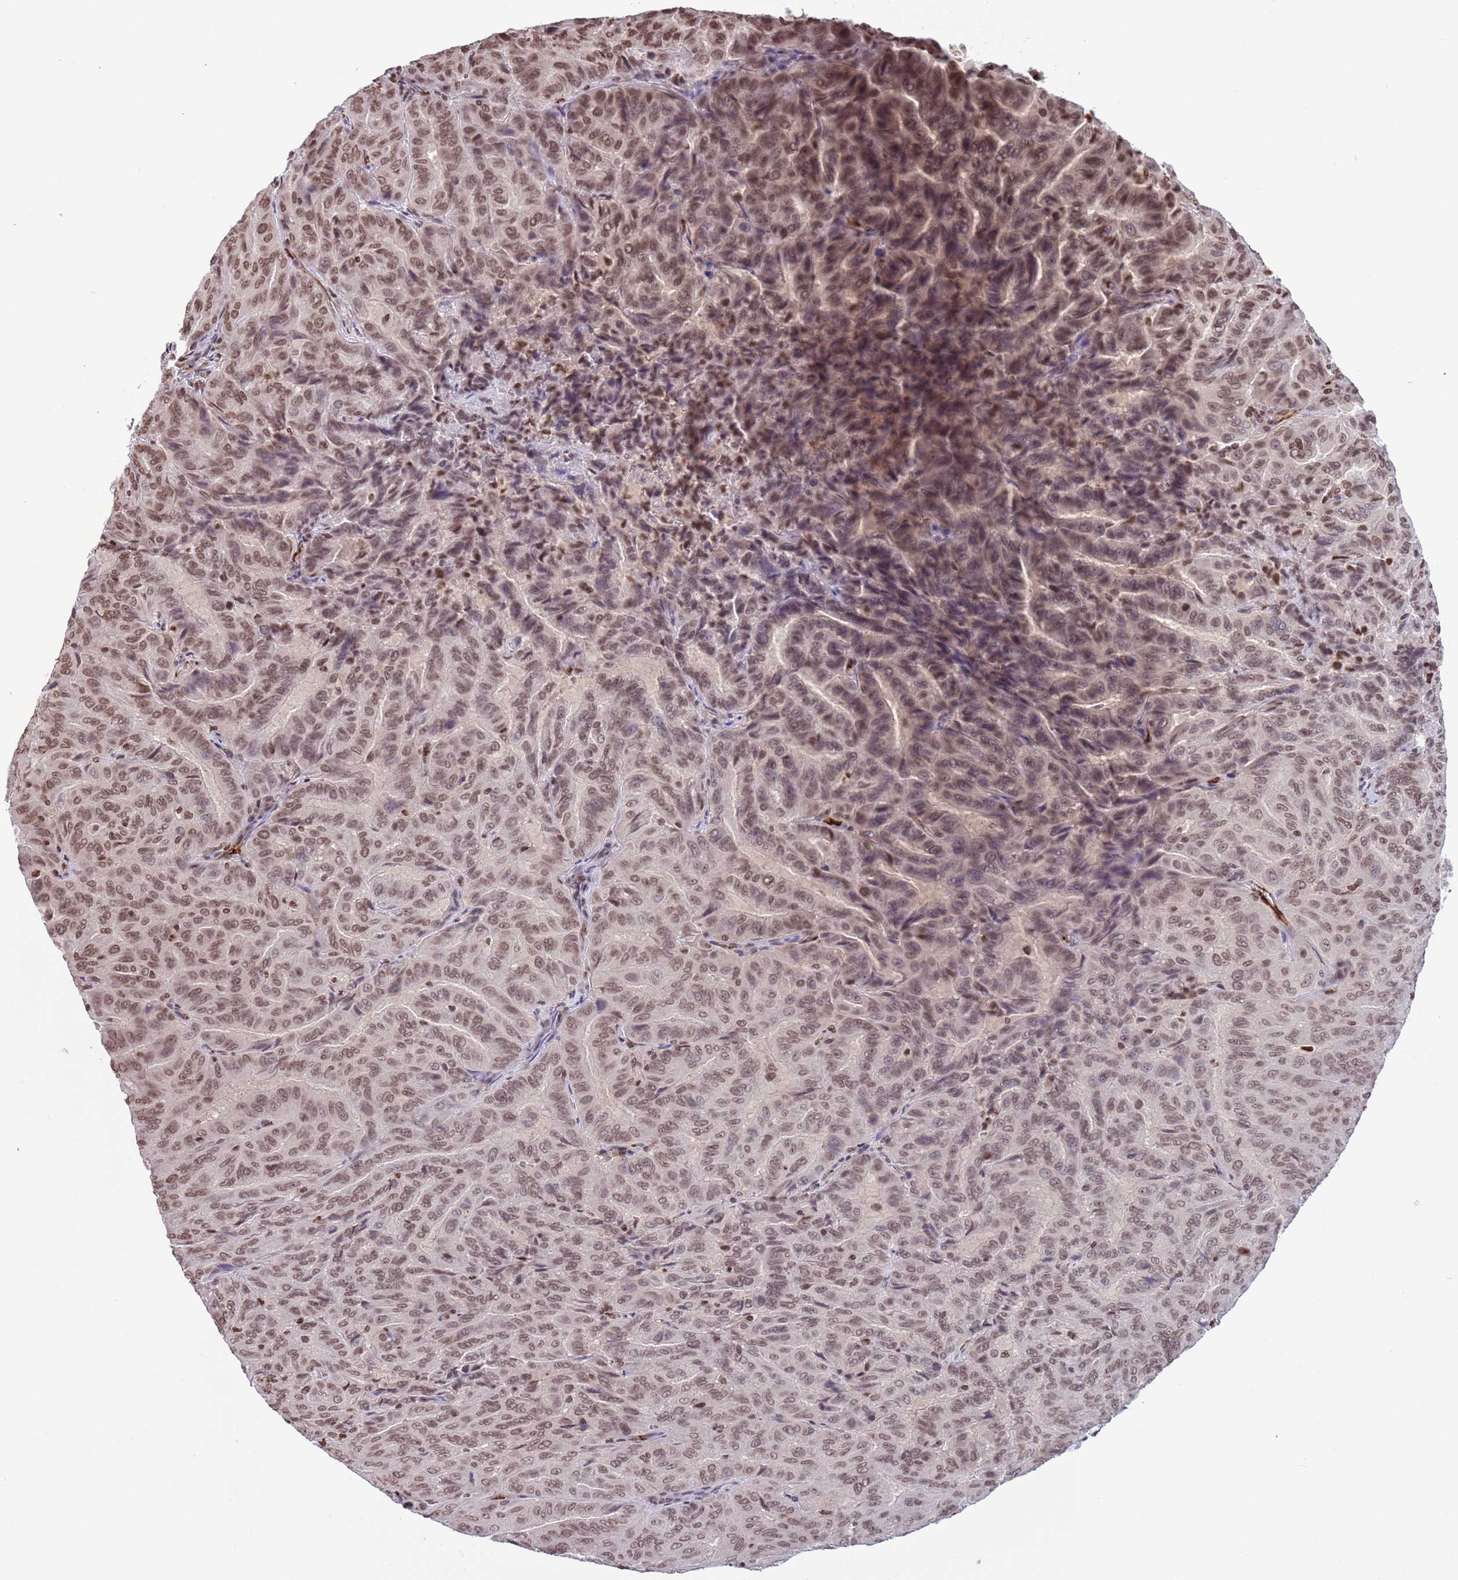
{"staining": {"intensity": "moderate", "quantity": ">75%", "location": "nuclear"}, "tissue": "pancreatic cancer", "cell_type": "Tumor cells", "image_type": "cancer", "snomed": [{"axis": "morphology", "description": "Adenocarcinoma, NOS"}, {"axis": "topography", "description": "Pancreas"}], "caption": "IHC image of neoplastic tissue: human pancreatic adenocarcinoma stained using IHC displays medium levels of moderate protein expression localized specifically in the nuclear of tumor cells, appearing as a nuclear brown color.", "gene": "NRIP1", "patient": {"sex": "male", "age": 63}}